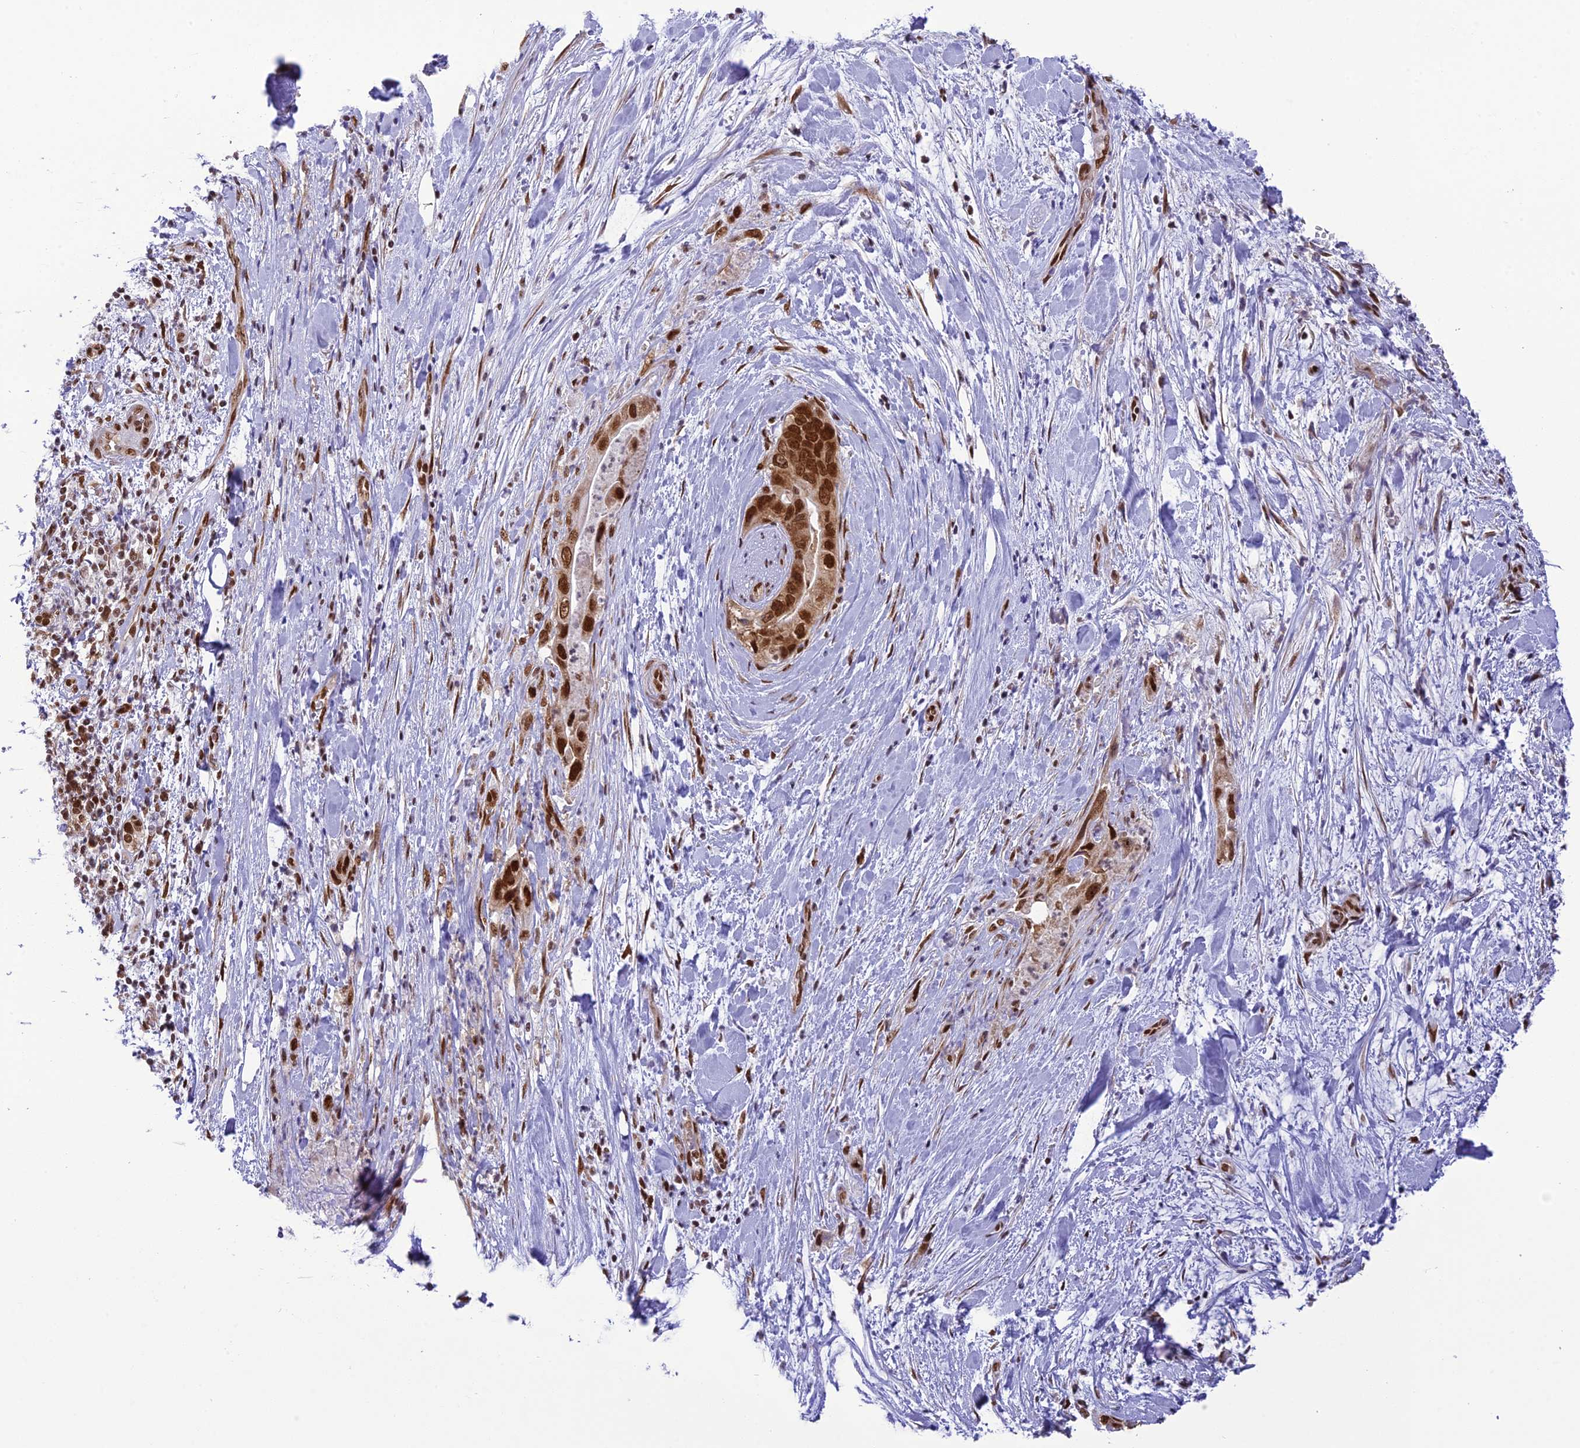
{"staining": {"intensity": "strong", "quantity": ">75%", "location": "nuclear"}, "tissue": "pancreatic cancer", "cell_type": "Tumor cells", "image_type": "cancer", "snomed": [{"axis": "morphology", "description": "Adenocarcinoma, NOS"}, {"axis": "topography", "description": "Pancreas"}], "caption": "Tumor cells demonstrate high levels of strong nuclear positivity in about >75% of cells in pancreatic adenocarcinoma.", "gene": "DDX1", "patient": {"sex": "female", "age": 78}}